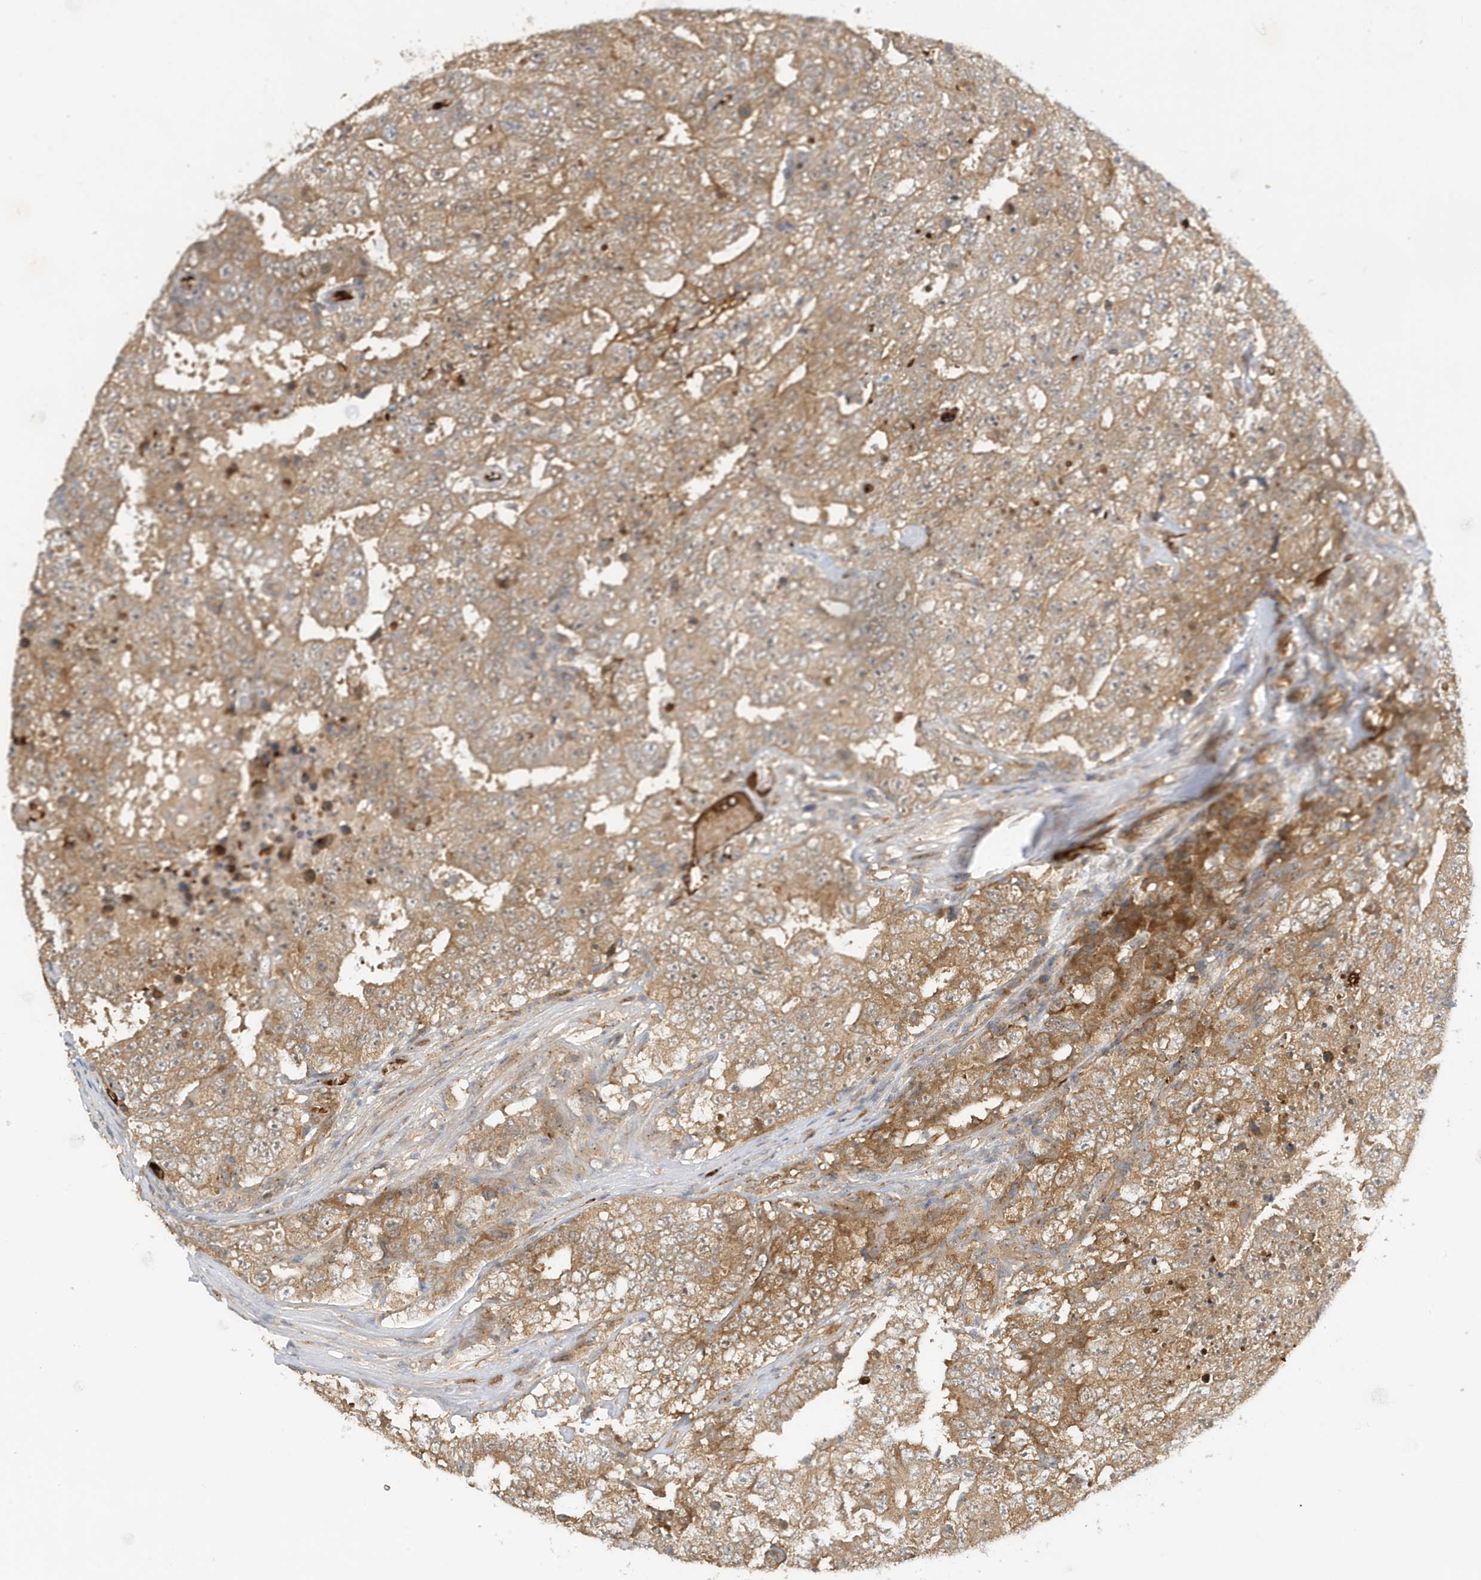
{"staining": {"intensity": "moderate", "quantity": ">75%", "location": "cytoplasmic/membranous"}, "tissue": "testis cancer", "cell_type": "Tumor cells", "image_type": "cancer", "snomed": [{"axis": "morphology", "description": "Carcinoma, Embryonal, NOS"}, {"axis": "topography", "description": "Testis"}], "caption": "This micrograph reveals testis embryonal carcinoma stained with immunohistochemistry (IHC) to label a protein in brown. The cytoplasmic/membranous of tumor cells show moderate positivity for the protein. Nuclei are counter-stained blue.", "gene": "FYCO1", "patient": {"sex": "male", "age": 26}}